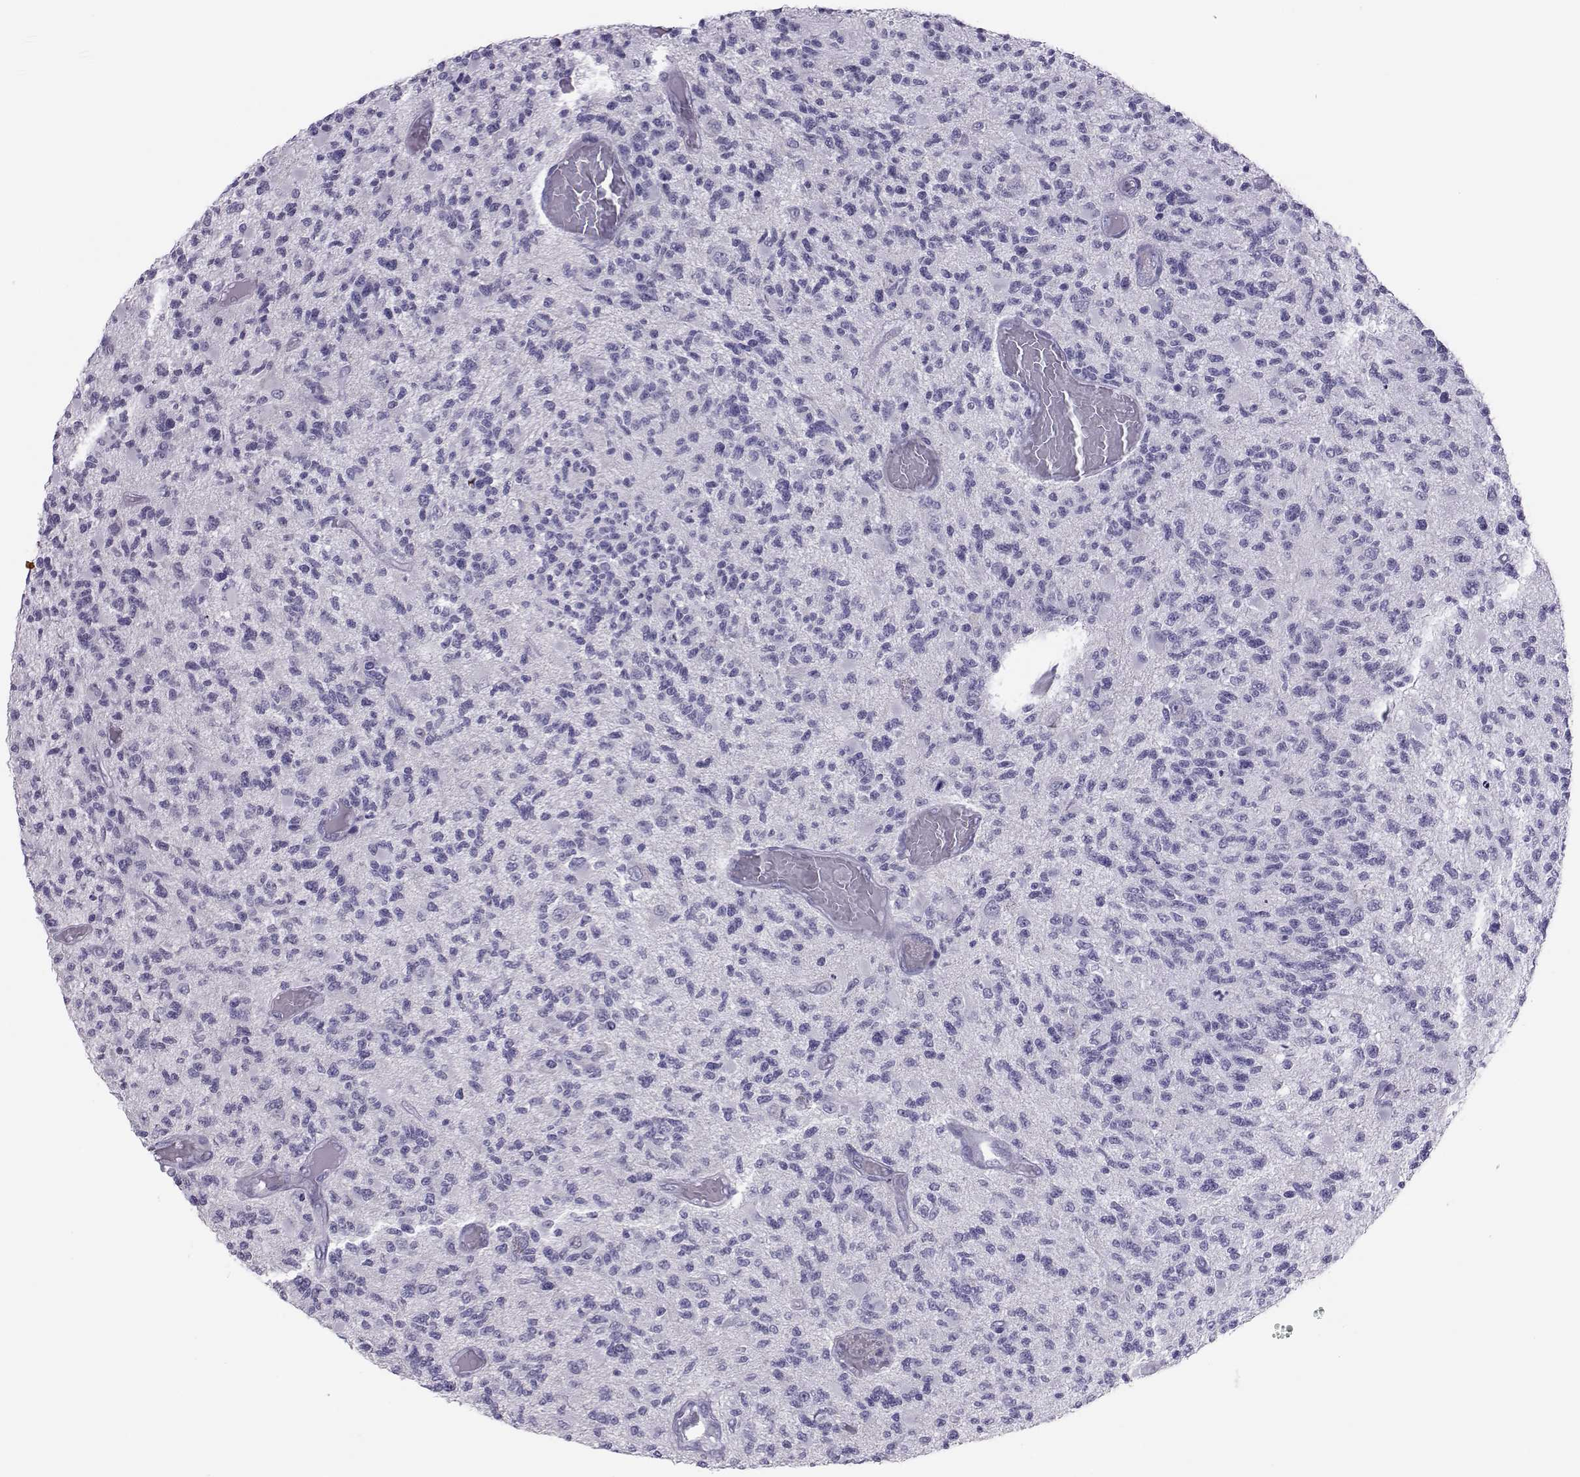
{"staining": {"intensity": "negative", "quantity": "none", "location": "none"}, "tissue": "glioma", "cell_type": "Tumor cells", "image_type": "cancer", "snomed": [{"axis": "morphology", "description": "Glioma, malignant, High grade"}, {"axis": "topography", "description": "Brain"}], "caption": "Human high-grade glioma (malignant) stained for a protein using immunohistochemistry displays no expression in tumor cells.", "gene": "TRPM7", "patient": {"sex": "female", "age": 63}}